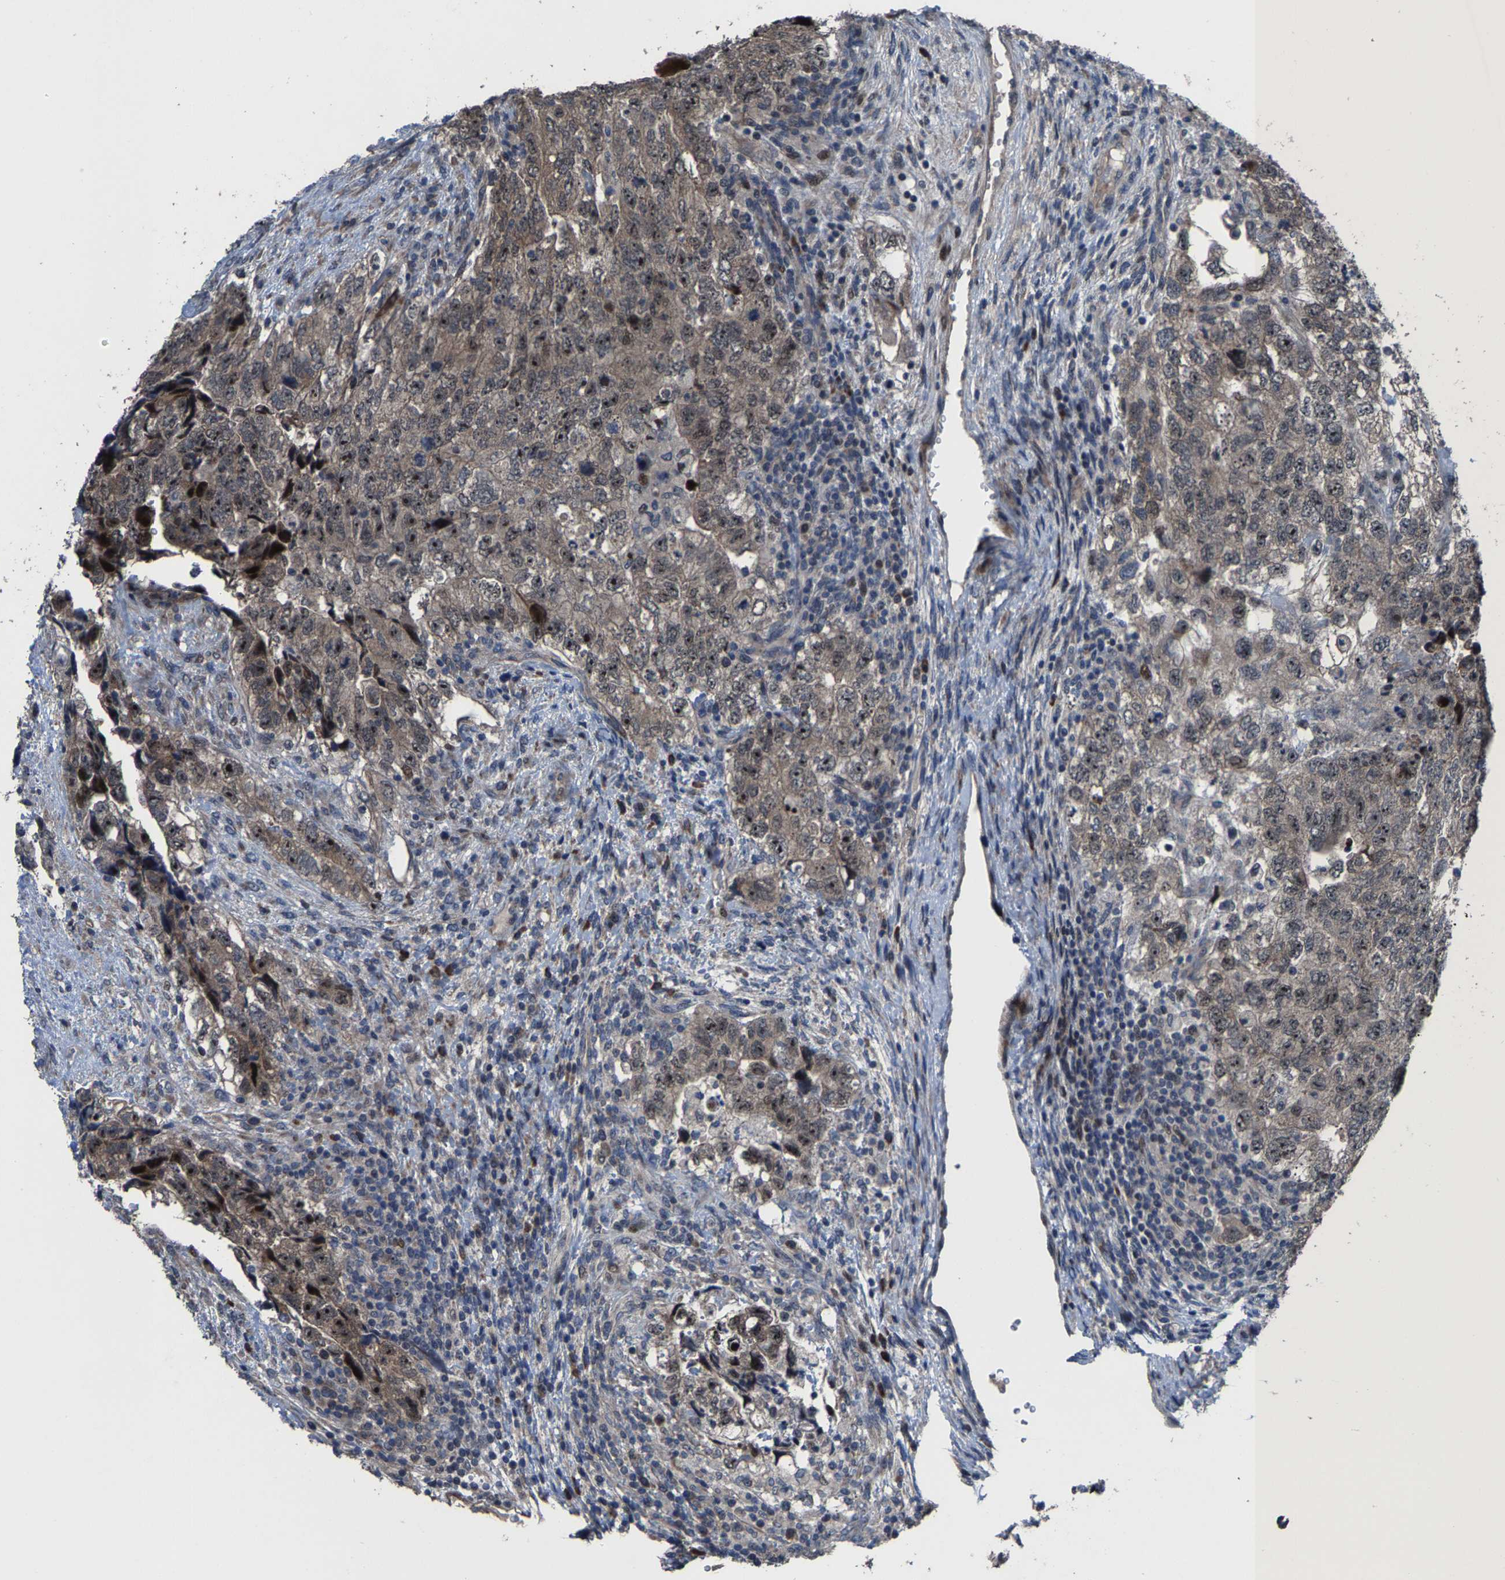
{"staining": {"intensity": "moderate", "quantity": "25%-75%", "location": "cytoplasmic/membranous,nuclear"}, "tissue": "testis cancer", "cell_type": "Tumor cells", "image_type": "cancer", "snomed": [{"axis": "morphology", "description": "Carcinoma, Embryonal, NOS"}, {"axis": "topography", "description": "Testis"}], "caption": "Human testis cancer stained with a protein marker exhibits moderate staining in tumor cells.", "gene": "HAUS6", "patient": {"sex": "male", "age": 36}}